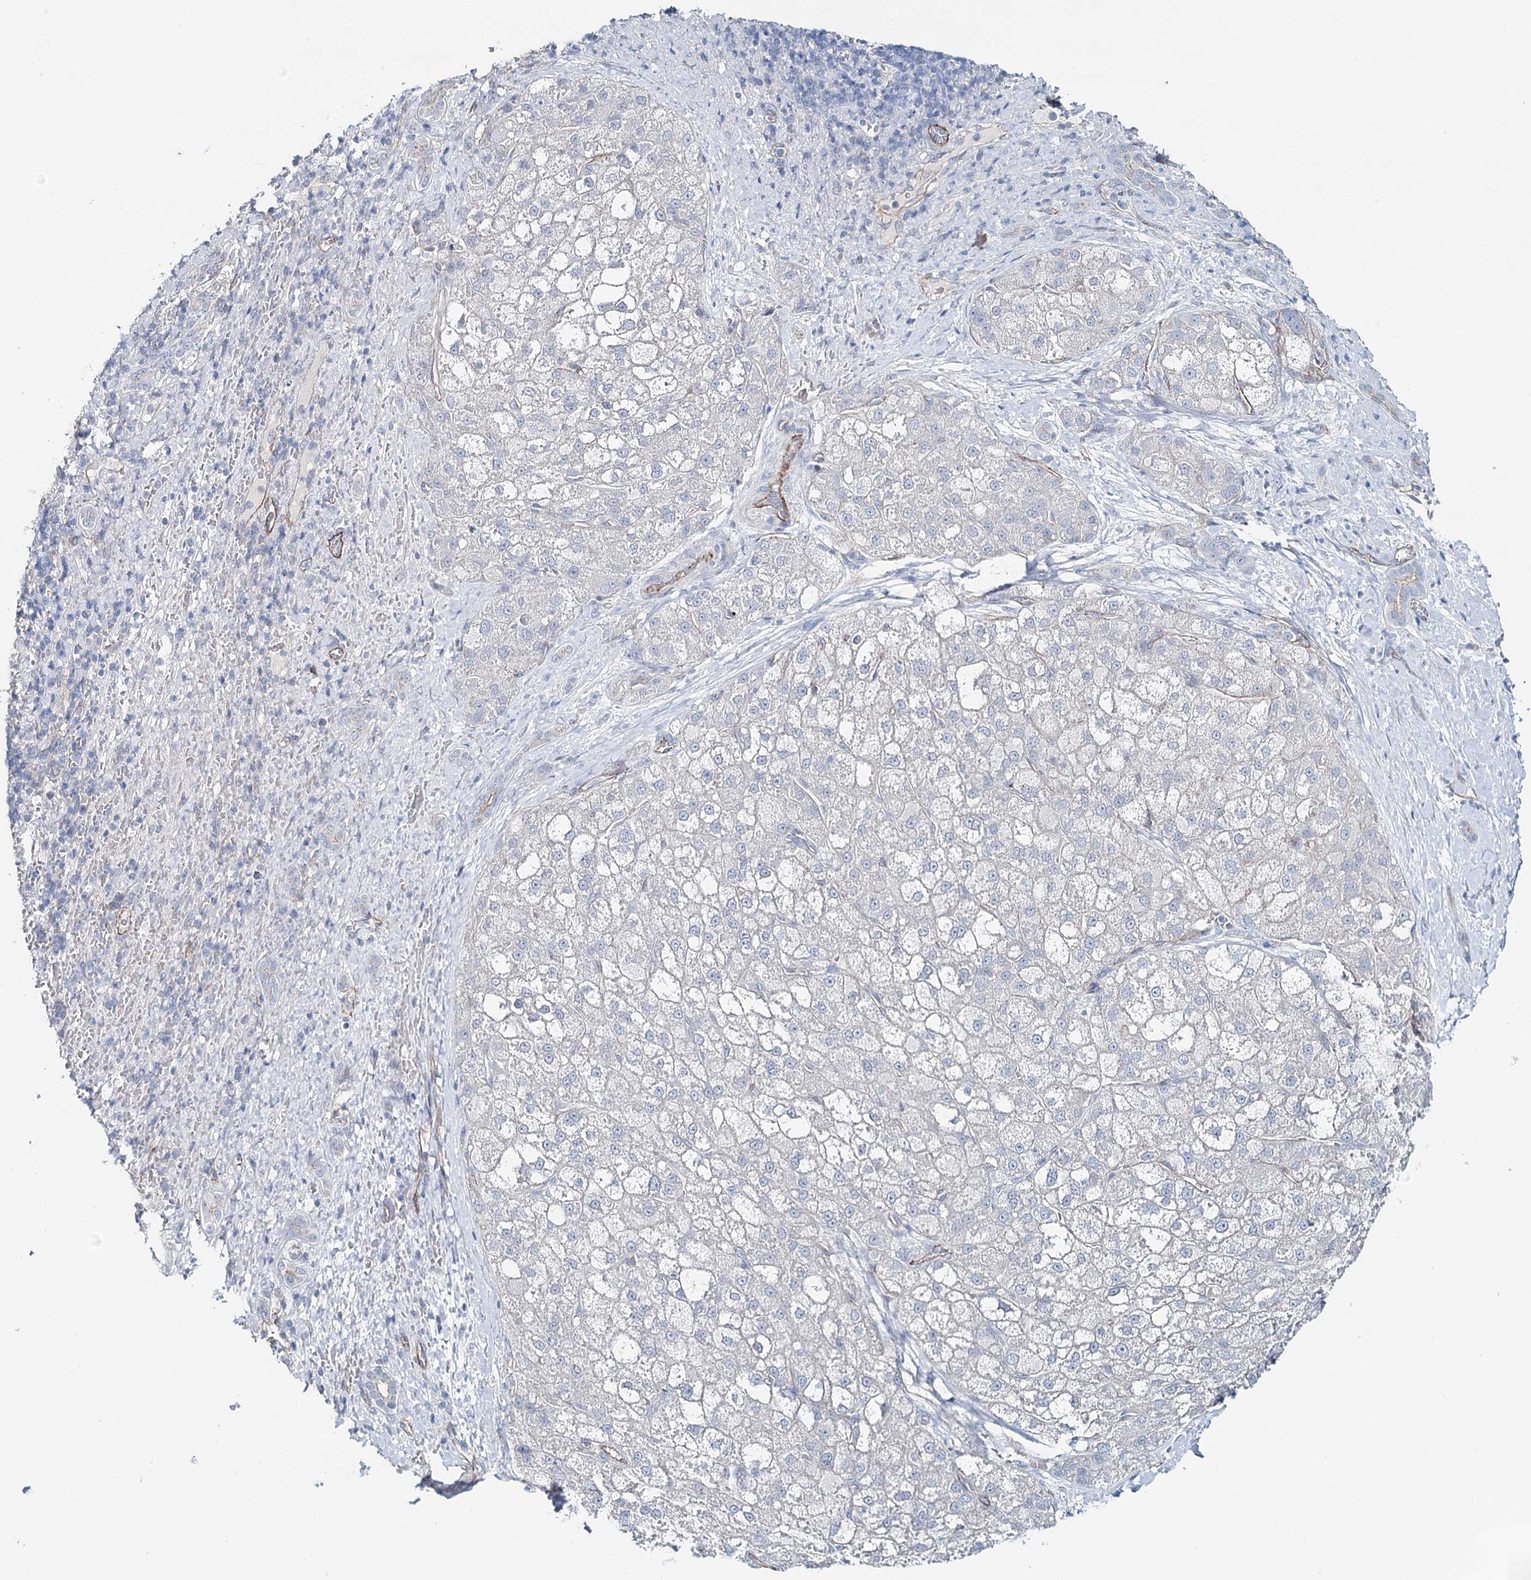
{"staining": {"intensity": "negative", "quantity": "none", "location": "none"}, "tissue": "liver cancer", "cell_type": "Tumor cells", "image_type": "cancer", "snomed": [{"axis": "morphology", "description": "Normal tissue, NOS"}, {"axis": "morphology", "description": "Carcinoma, Hepatocellular, NOS"}, {"axis": "topography", "description": "Liver"}], "caption": "Liver hepatocellular carcinoma stained for a protein using IHC shows no positivity tumor cells.", "gene": "SYNPO", "patient": {"sex": "male", "age": 57}}